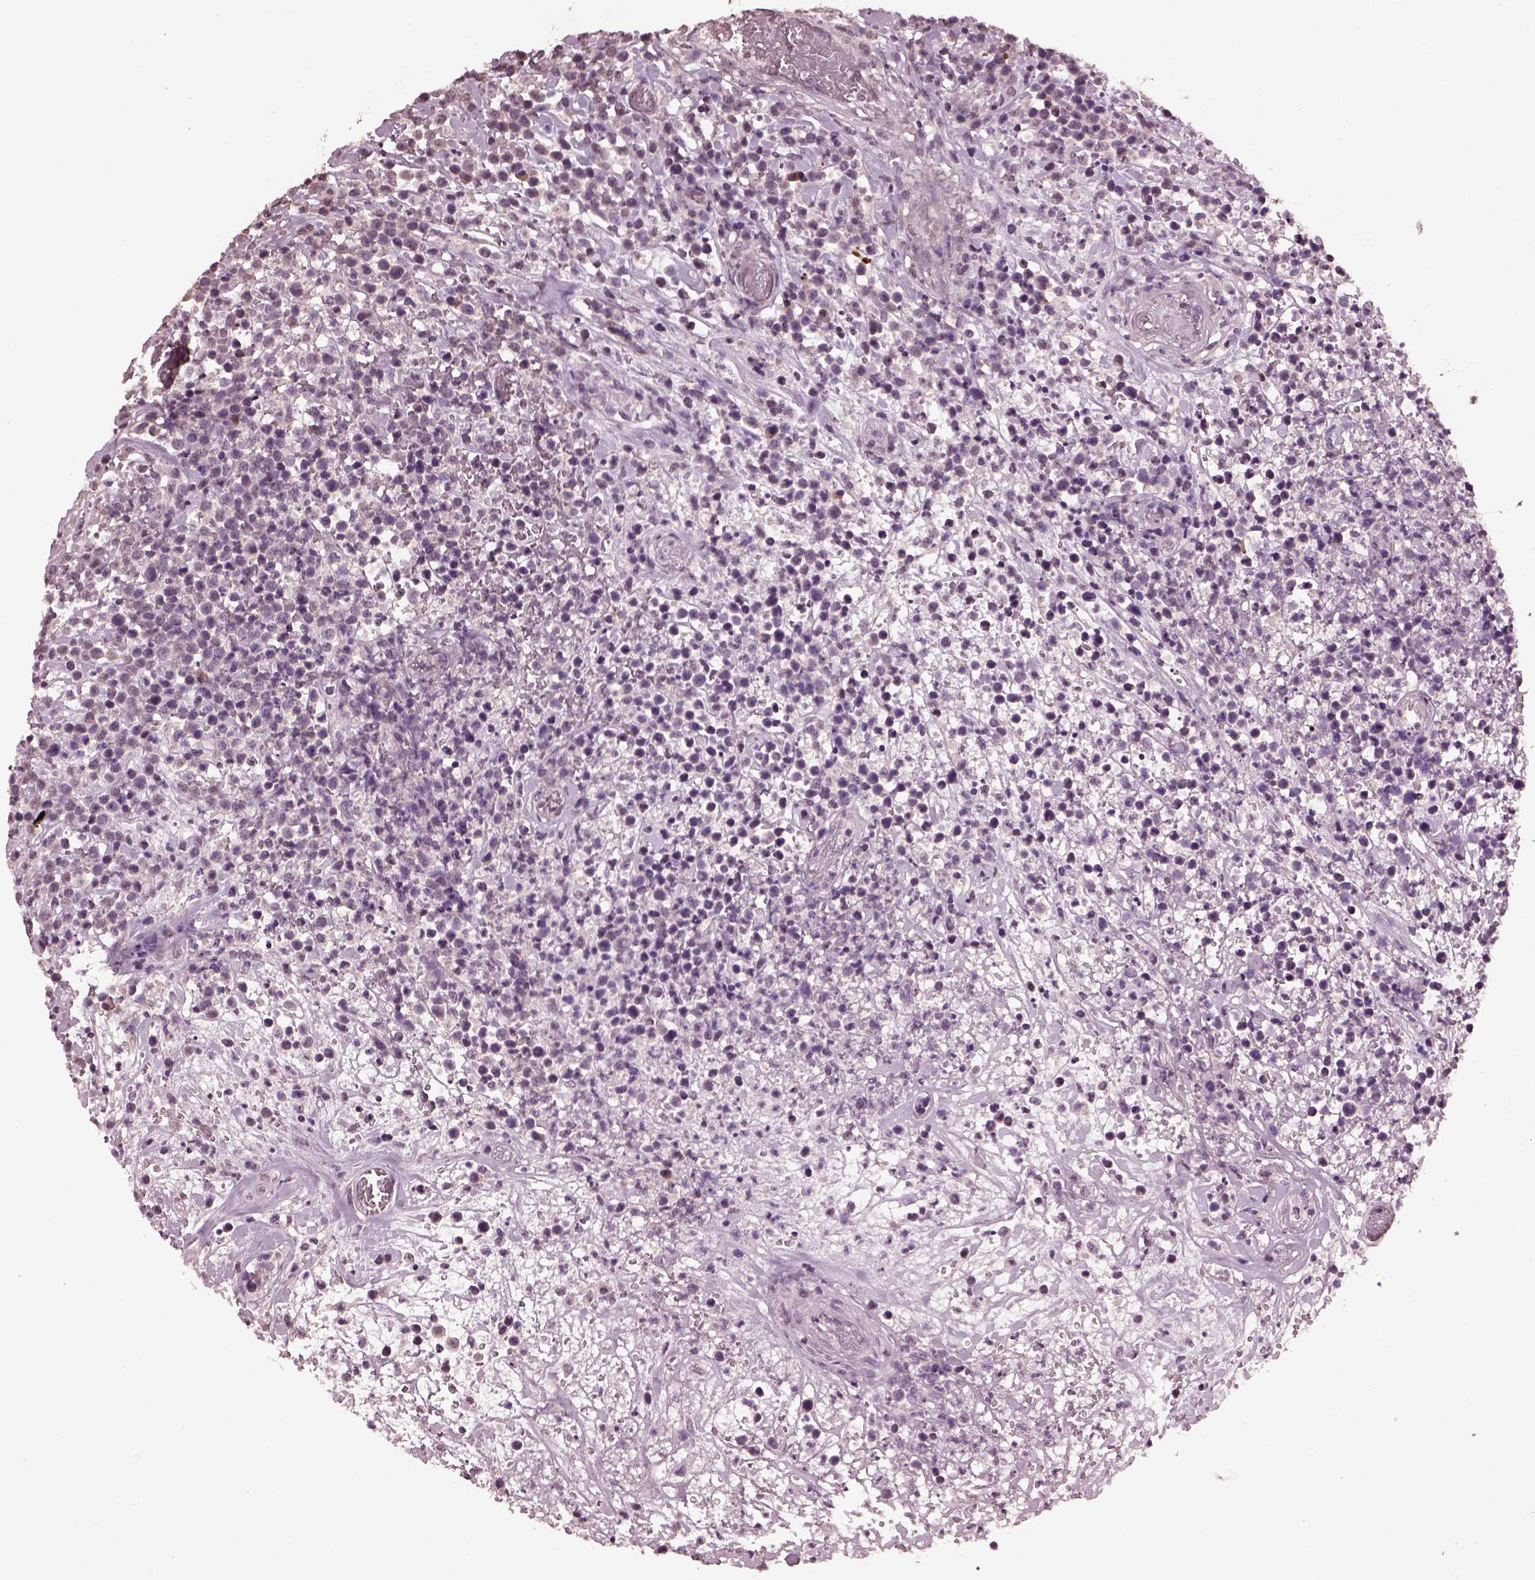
{"staining": {"intensity": "negative", "quantity": "none", "location": "none"}, "tissue": "lymphoma", "cell_type": "Tumor cells", "image_type": "cancer", "snomed": [{"axis": "morphology", "description": "Malignant lymphoma, non-Hodgkin's type, High grade"}, {"axis": "topography", "description": "Soft tissue"}], "caption": "An image of human high-grade malignant lymphoma, non-Hodgkin's type is negative for staining in tumor cells.", "gene": "IL18RAP", "patient": {"sex": "female", "age": 56}}